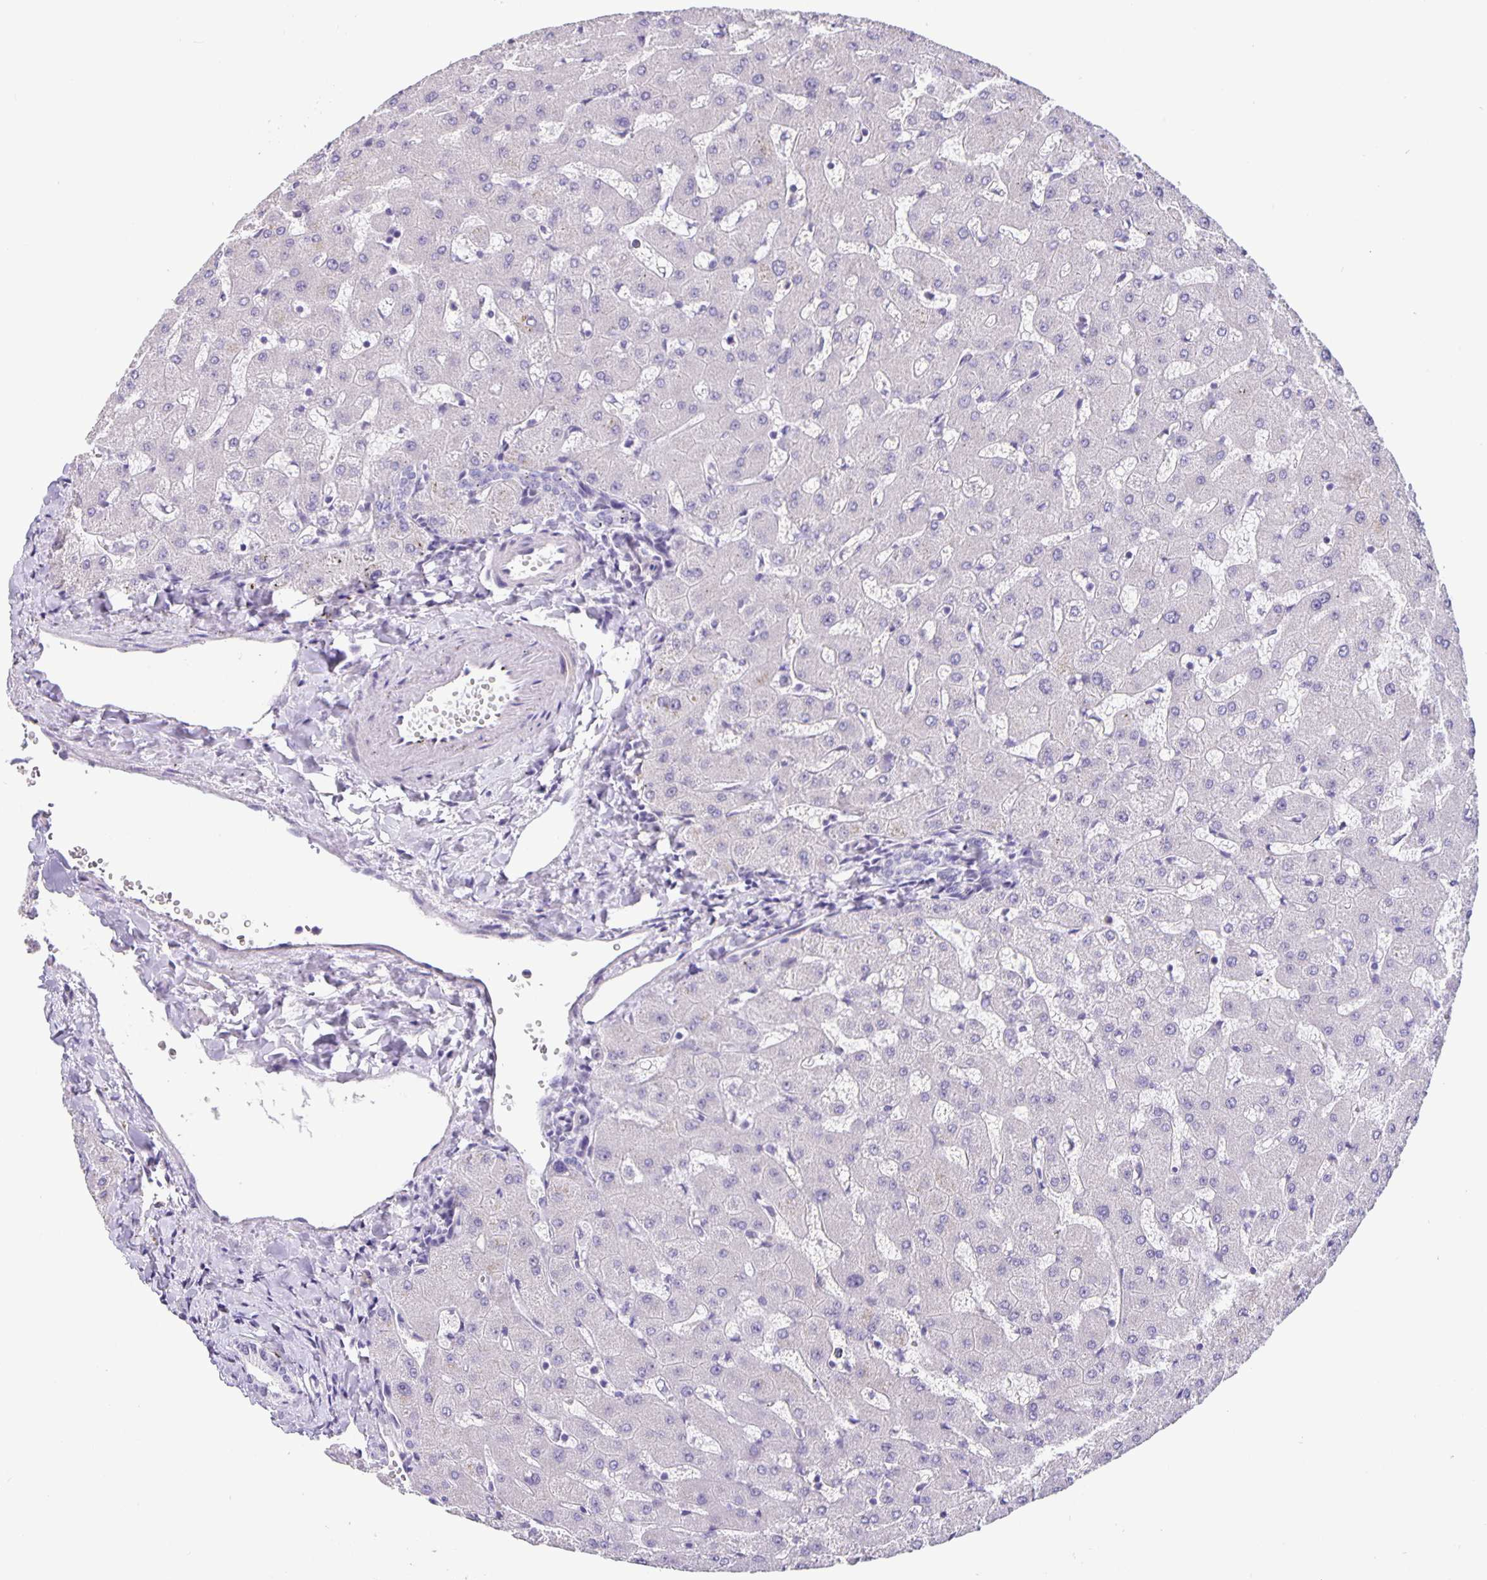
{"staining": {"intensity": "negative", "quantity": "none", "location": "none"}, "tissue": "liver", "cell_type": "Cholangiocytes", "image_type": "normal", "snomed": [{"axis": "morphology", "description": "Normal tissue, NOS"}, {"axis": "topography", "description": "Liver"}], "caption": "Immunohistochemistry histopathology image of unremarkable liver: human liver stained with DAB displays no significant protein staining in cholangiocytes.", "gene": "FOSL2", "patient": {"sex": "female", "age": 63}}